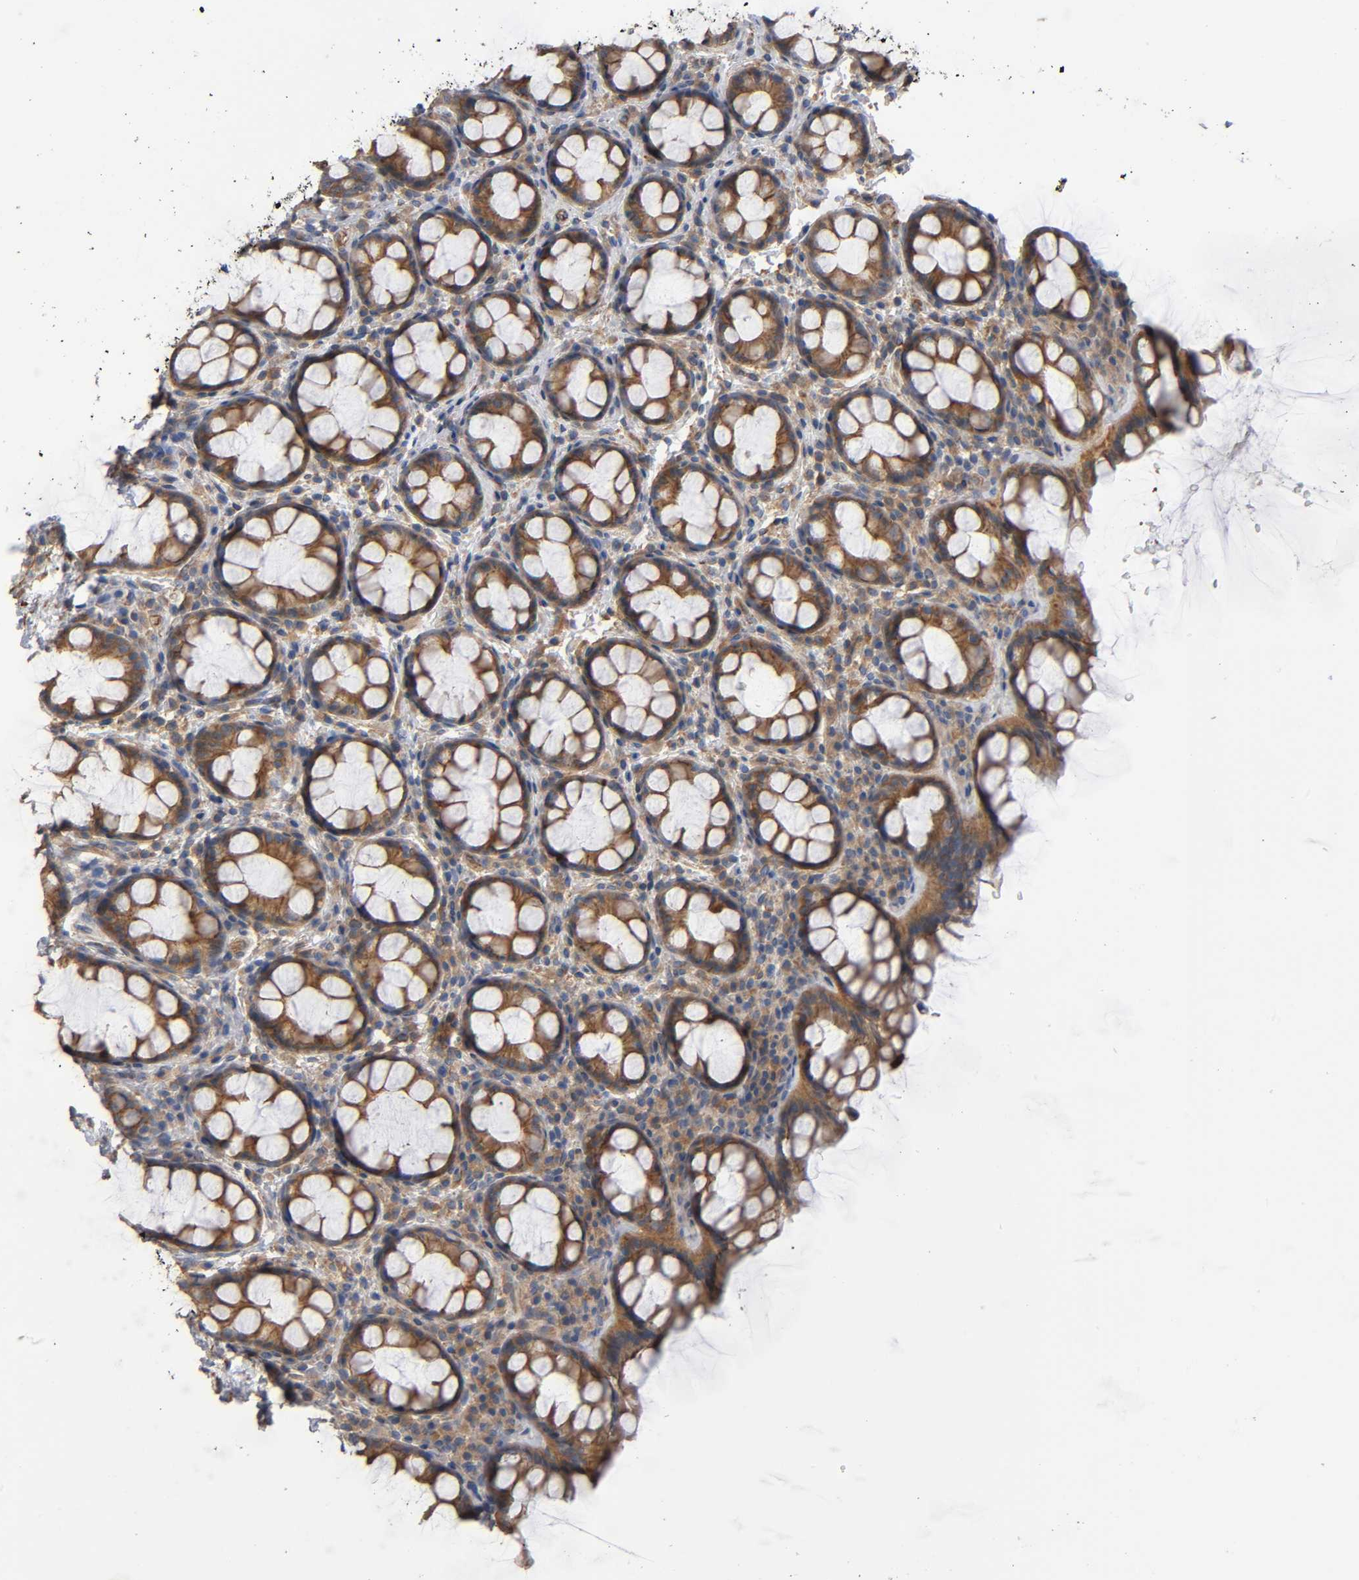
{"staining": {"intensity": "moderate", "quantity": ">75%", "location": "cytoplasmic/membranous"}, "tissue": "rectum", "cell_type": "Glandular cells", "image_type": "normal", "snomed": [{"axis": "morphology", "description": "Normal tissue, NOS"}, {"axis": "topography", "description": "Rectum"}], "caption": "IHC staining of unremarkable rectum, which shows medium levels of moderate cytoplasmic/membranous positivity in about >75% of glandular cells indicating moderate cytoplasmic/membranous protein staining. The staining was performed using DAB (brown) for protein detection and nuclei were counterstained in hematoxylin (blue).", "gene": "MARS1", "patient": {"sex": "male", "age": 92}}